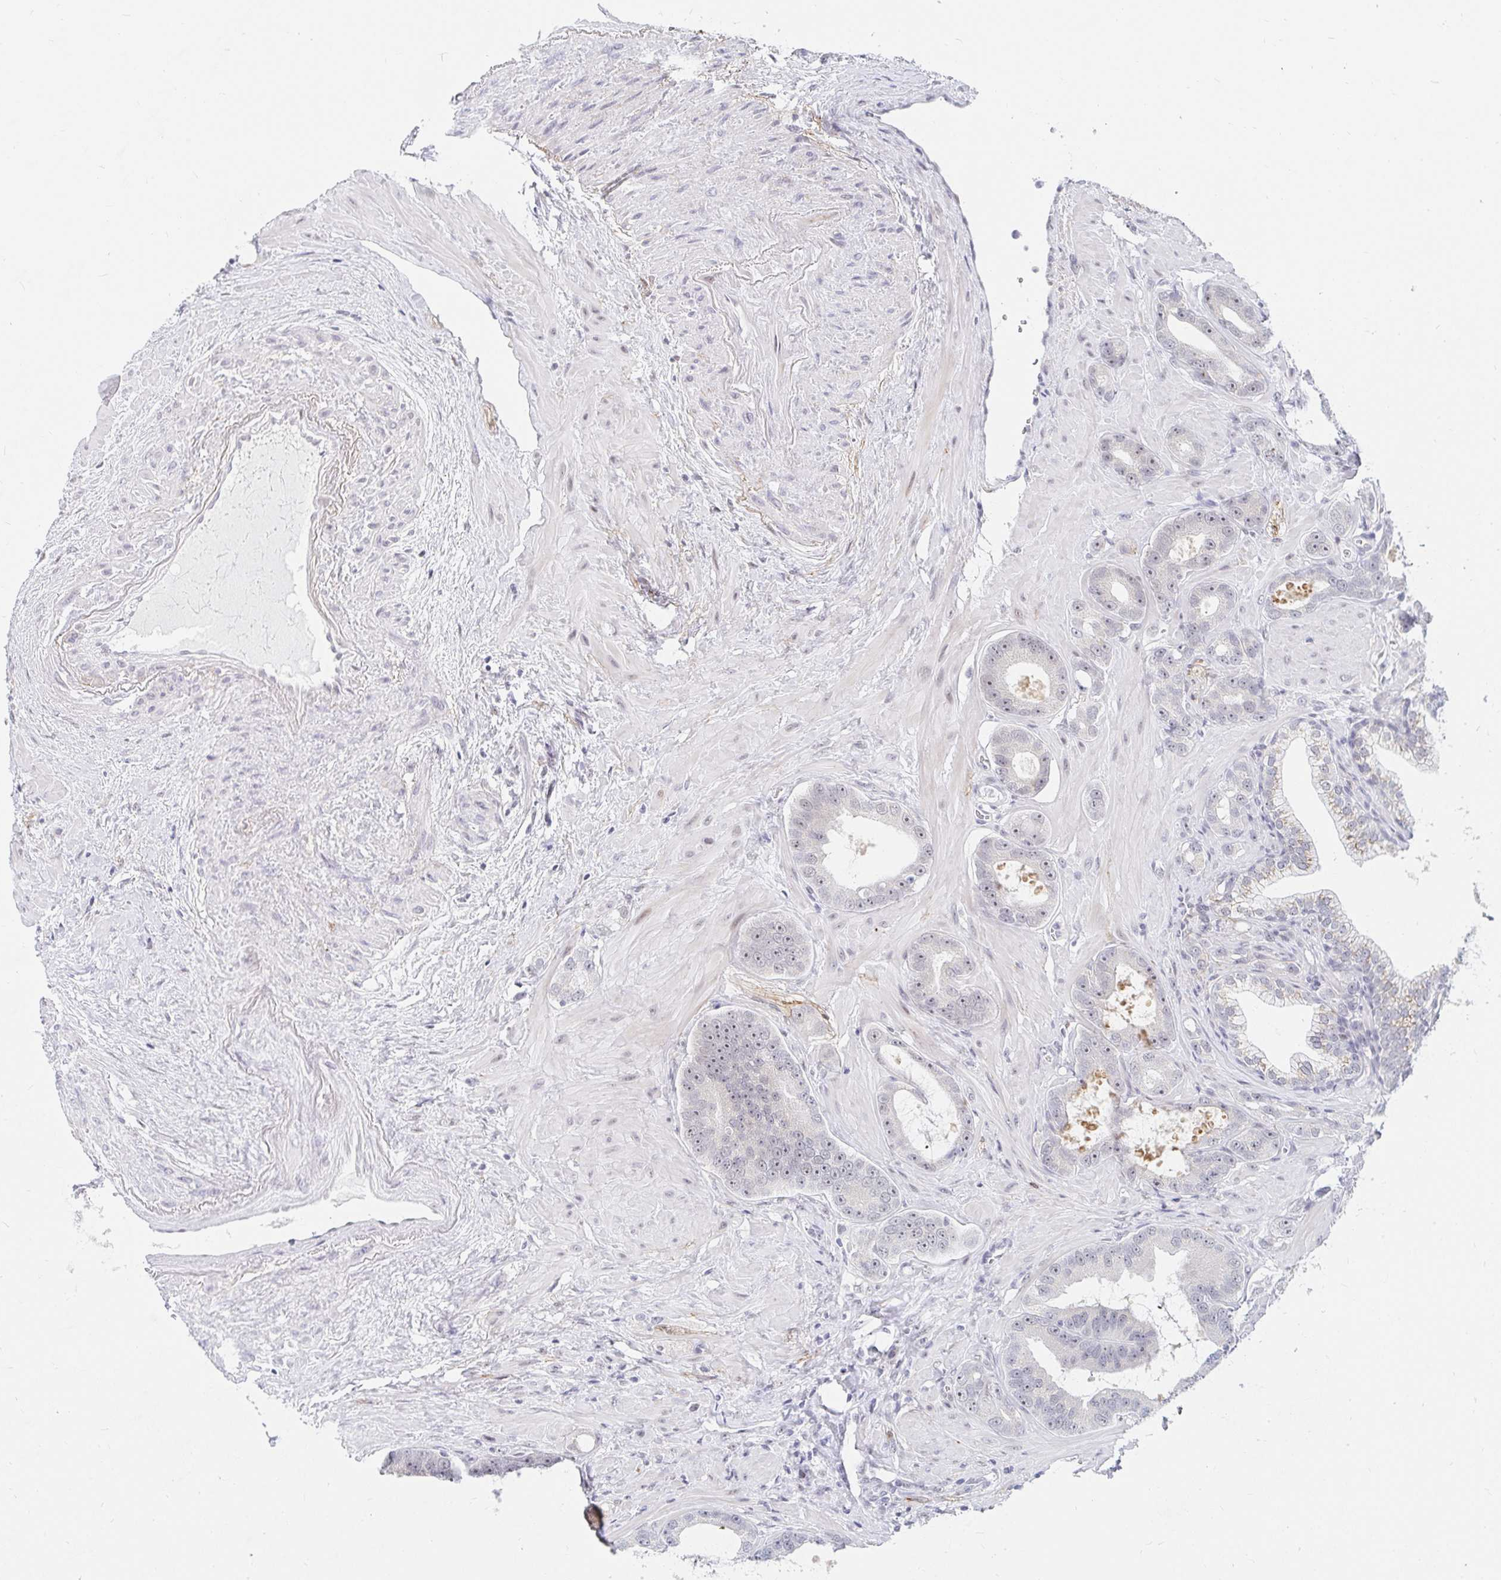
{"staining": {"intensity": "negative", "quantity": "none", "location": "none"}, "tissue": "prostate cancer", "cell_type": "Tumor cells", "image_type": "cancer", "snomed": [{"axis": "morphology", "description": "Adenocarcinoma, High grade"}, {"axis": "topography", "description": "Prostate"}], "caption": "Immunohistochemical staining of prostate cancer (high-grade adenocarcinoma) demonstrates no significant positivity in tumor cells.", "gene": "COL28A1", "patient": {"sex": "male", "age": 65}}